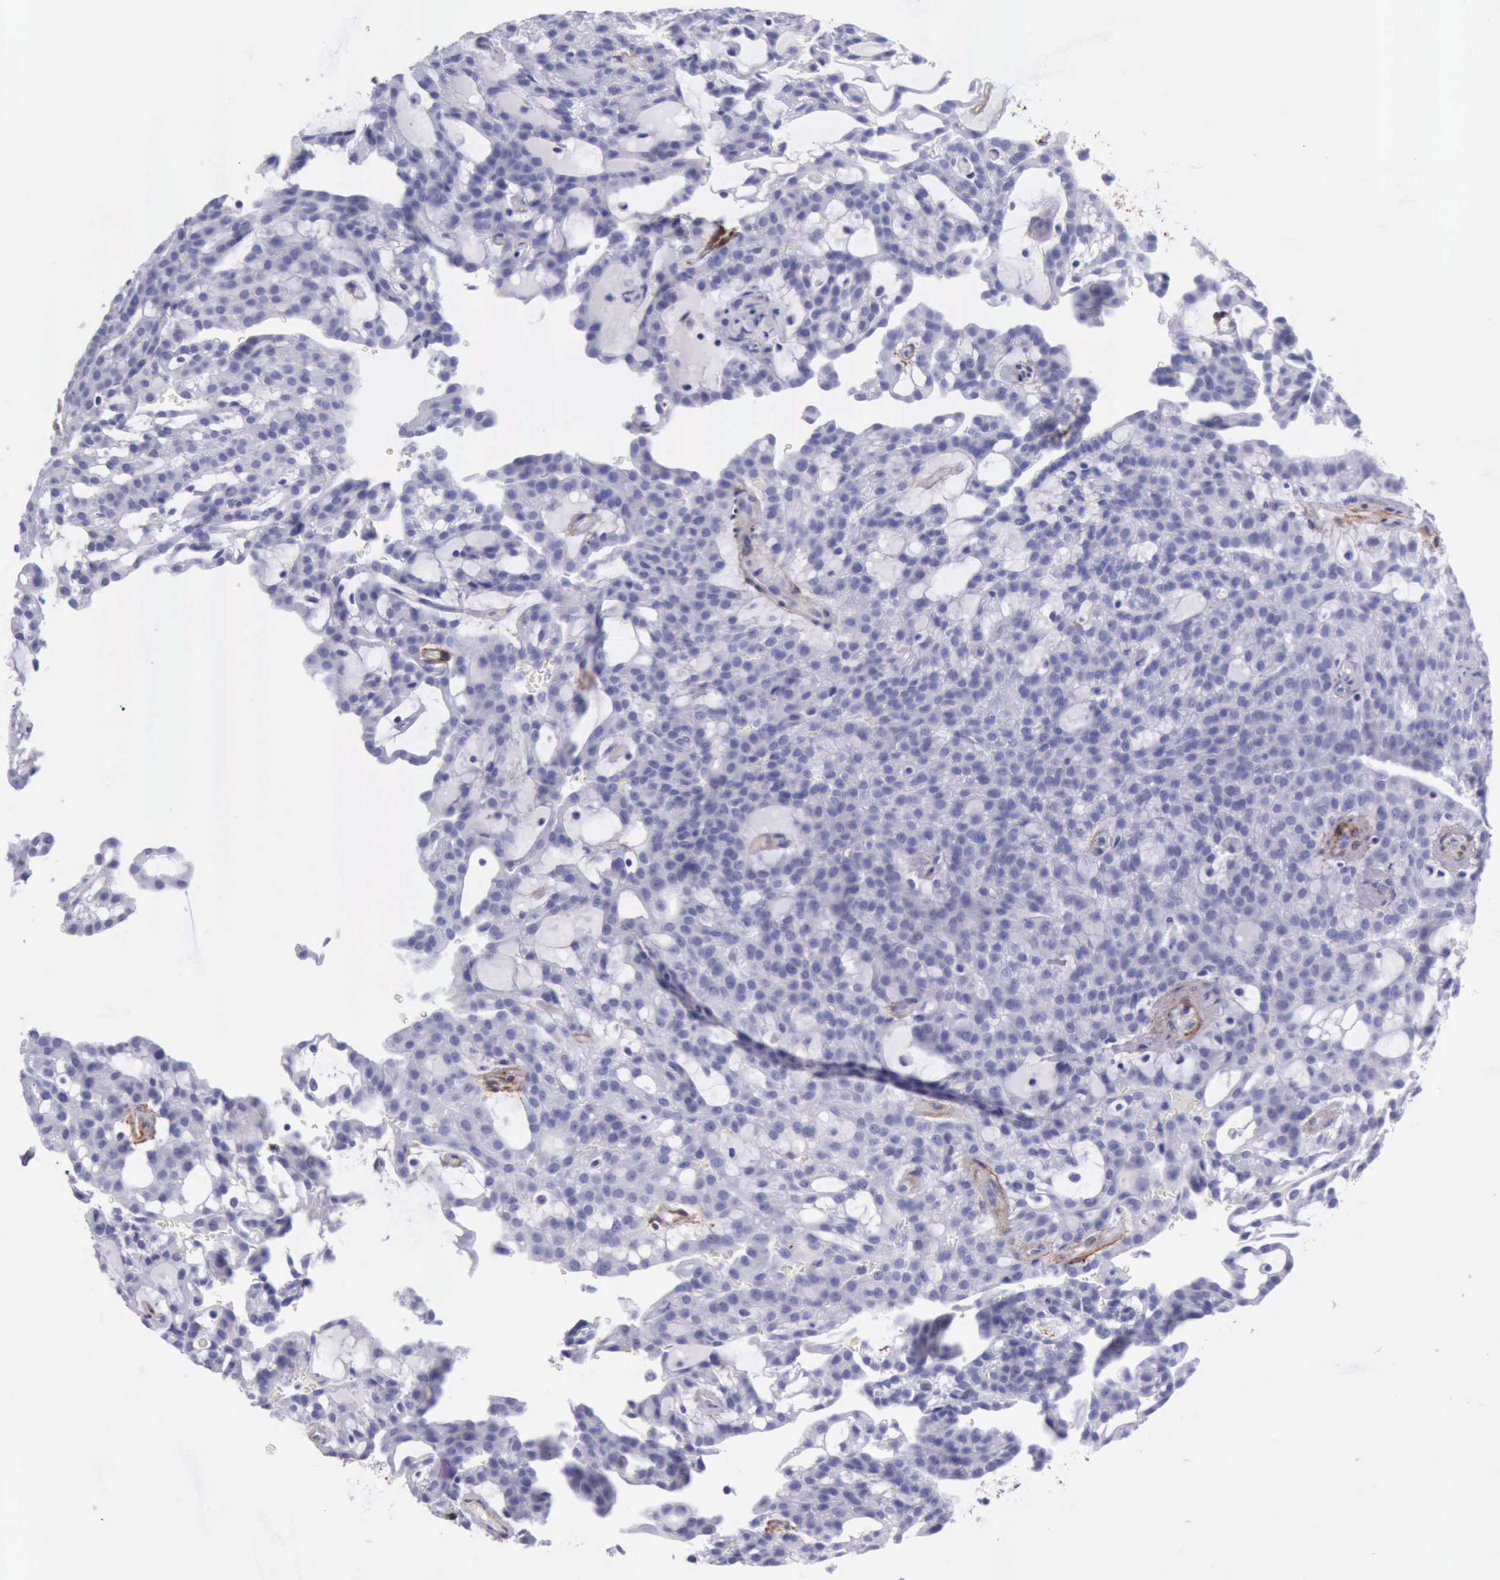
{"staining": {"intensity": "negative", "quantity": "none", "location": "none"}, "tissue": "renal cancer", "cell_type": "Tumor cells", "image_type": "cancer", "snomed": [{"axis": "morphology", "description": "Adenocarcinoma, NOS"}, {"axis": "topography", "description": "Kidney"}], "caption": "Tumor cells show no significant expression in renal cancer. The staining was performed using DAB to visualize the protein expression in brown, while the nuclei were stained in blue with hematoxylin (Magnification: 20x).", "gene": "AOC3", "patient": {"sex": "male", "age": 63}}